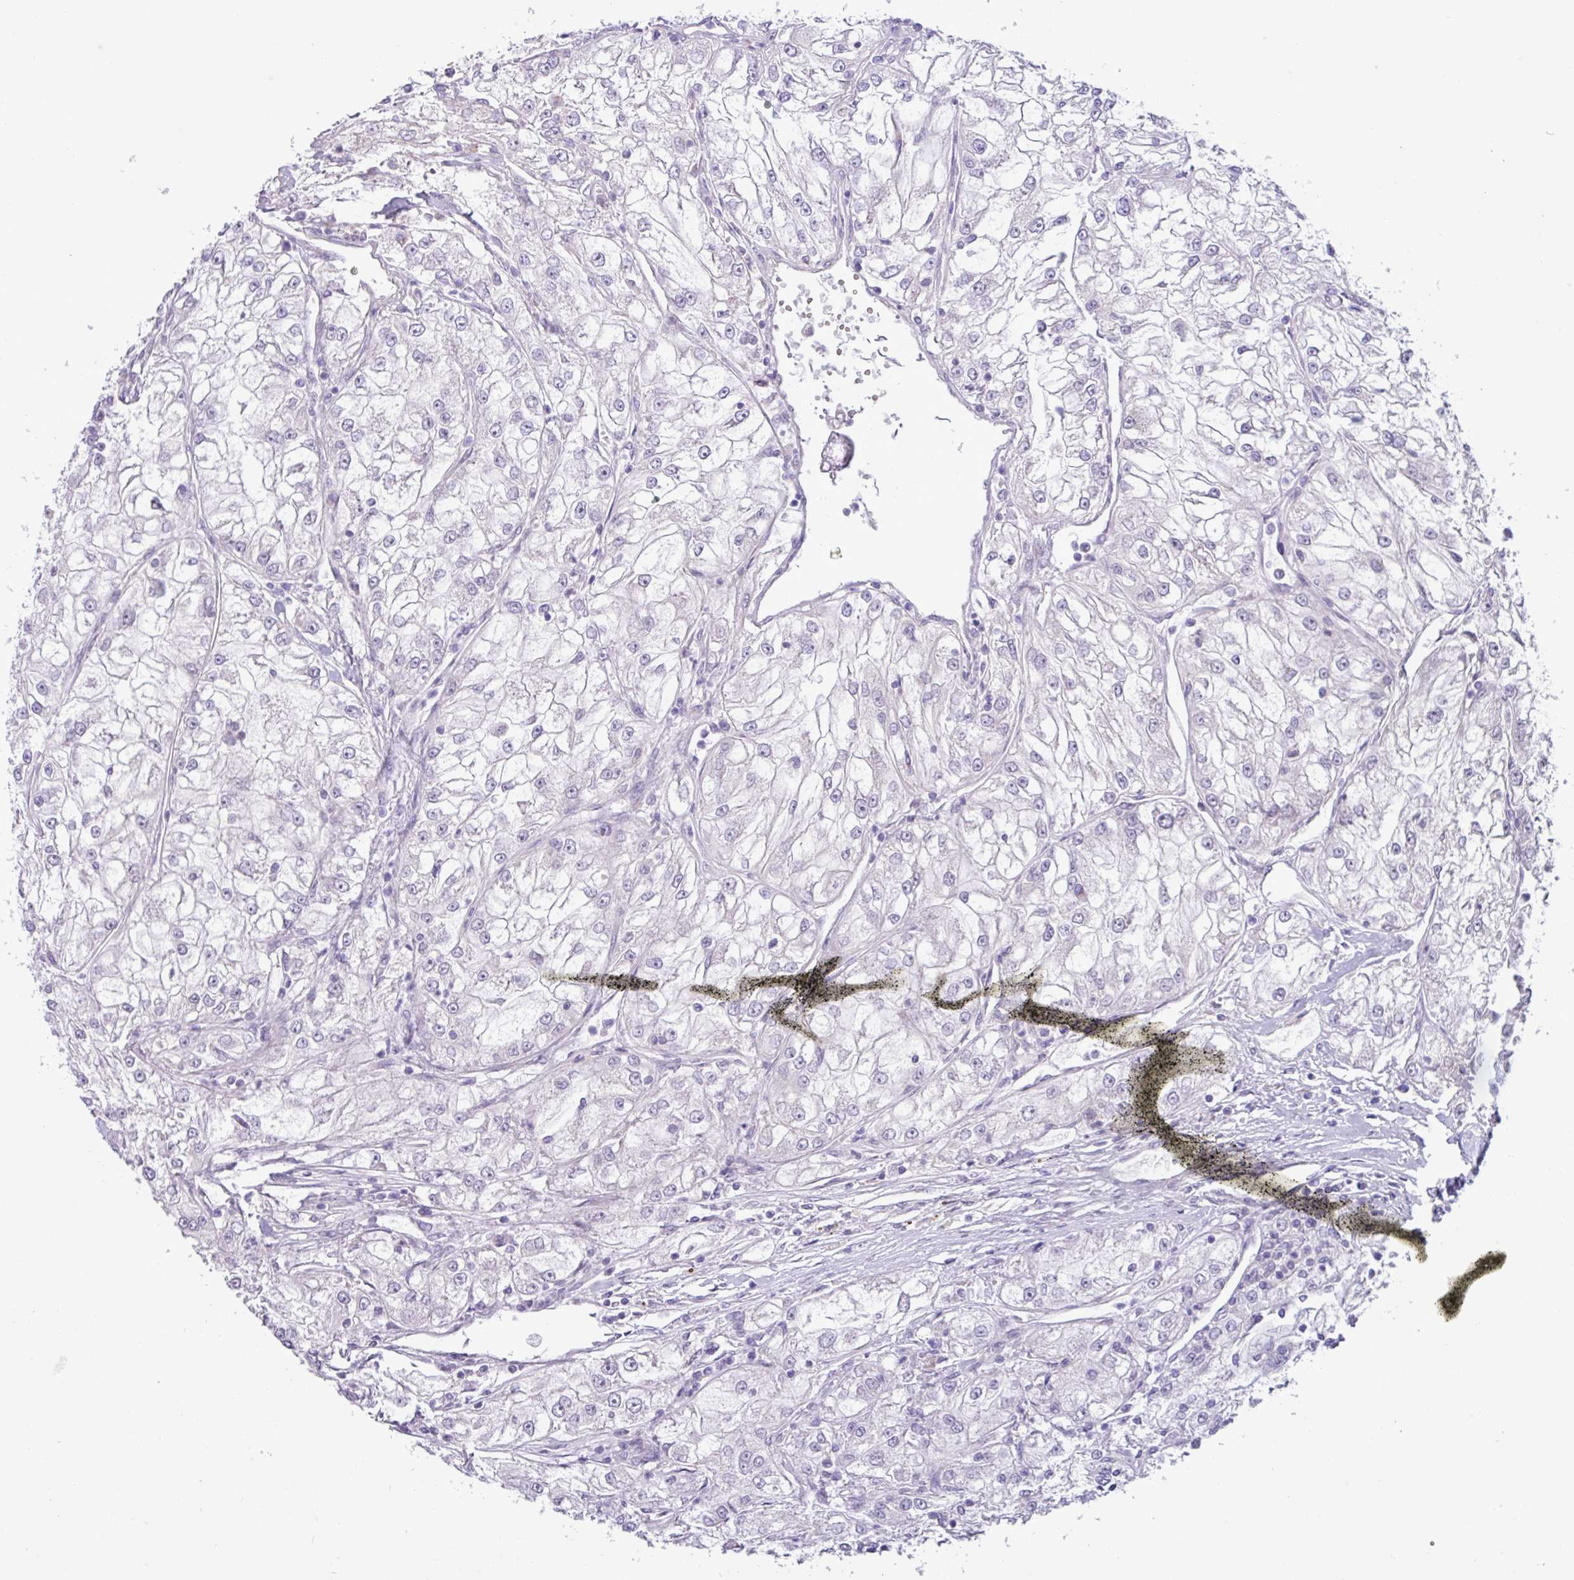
{"staining": {"intensity": "negative", "quantity": "none", "location": "none"}, "tissue": "renal cancer", "cell_type": "Tumor cells", "image_type": "cancer", "snomed": [{"axis": "morphology", "description": "Adenocarcinoma, NOS"}, {"axis": "topography", "description": "Kidney"}], "caption": "High power microscopy micrograph of an immunohistochemistry histopathology image of adenocarcinoma (renal), revealing no significant staining in tumor cells.", "gene": "STIMATE", "patient": {"sex": "female", "age": 72}}